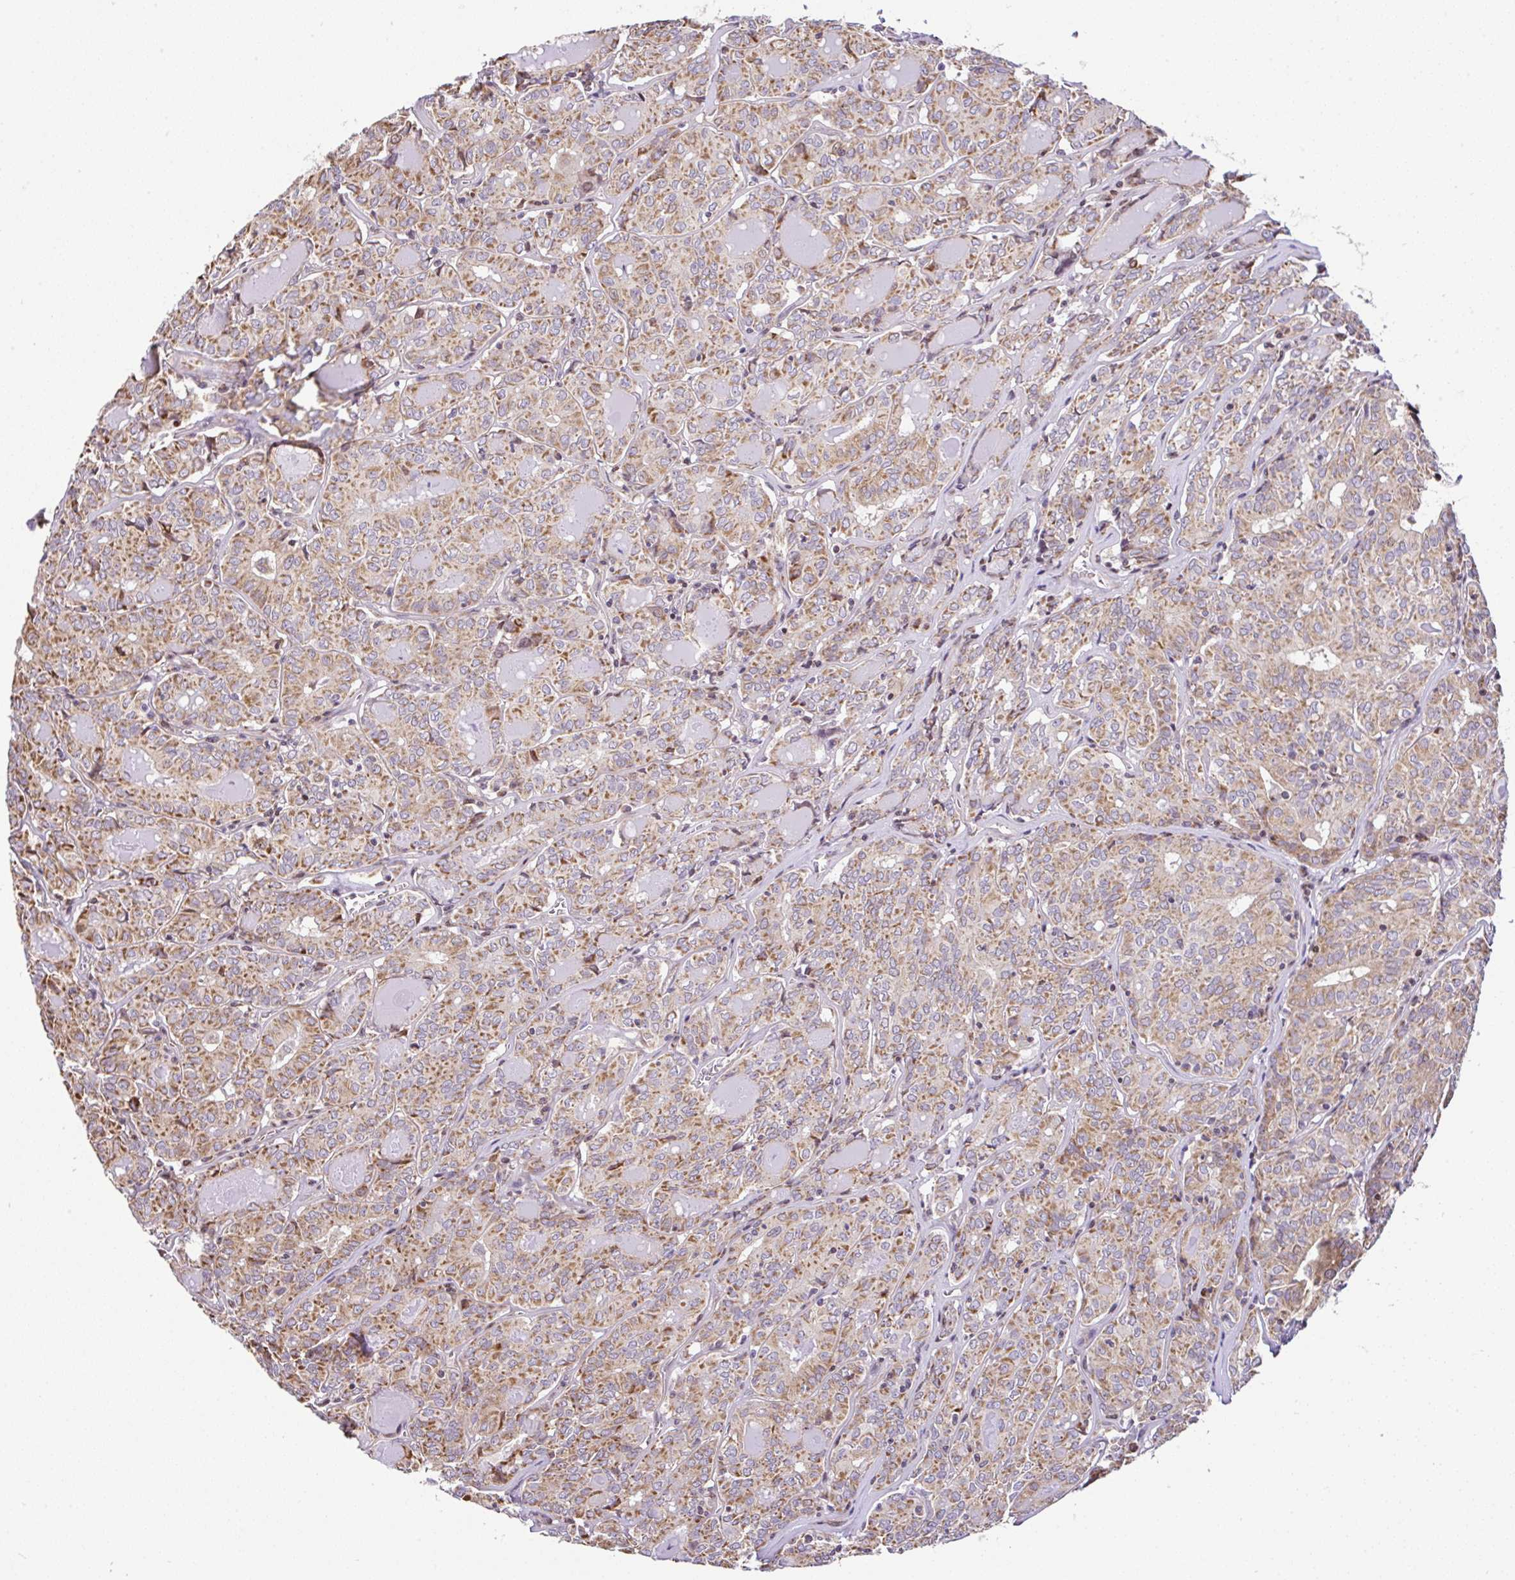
{"staining": {"intensity": "moderate", "quantity": ">75%", "location": "cytoplasmic/membranous"}, "tissue": "thyroid cancer", "cell_type": "Tumor cells", "image_type": "cancer", "snomed": [{"axis": "morphology", "description": "Papillary adenocarcinoma, NOS"}, {"axis": "topography", "description": "Thyroid gland"}], "caption": "Moderate cytoplasmic/membranous expression is present in approximately >75% of tumor cells in thyroid papillary adenocarcinoma.", "gene": "FIGNL1", "patient": {"sex": "female", "age": 72}}